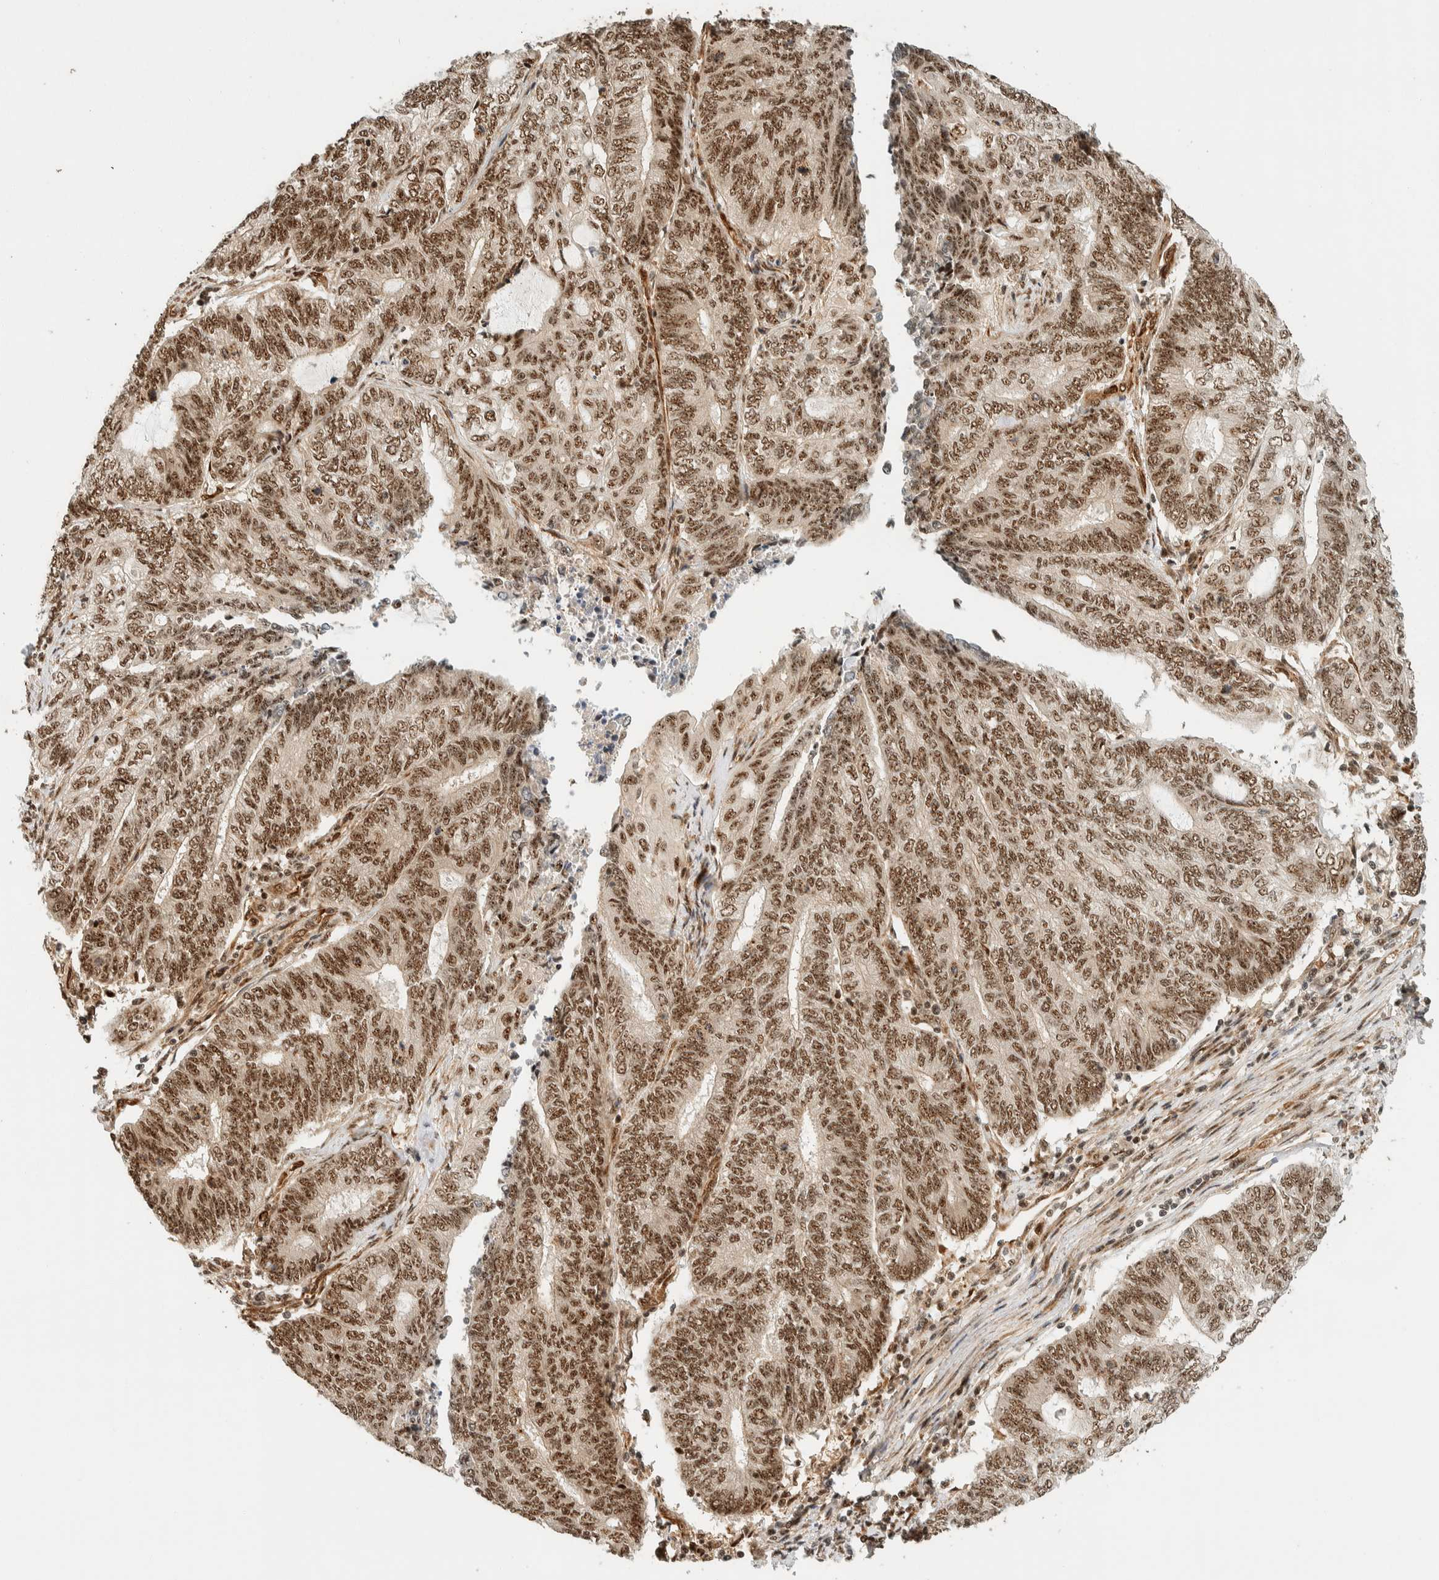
{"staining": {"intensity": "moderate", "quantity": ">75%", "location": "nuclear"}, "tissue": "endometrial cancer", "cell_type": "Tumor cells", "image_type": "cancer", "snomed": [{"axis": "morphology", "description": "Adenocarcinoma, NOS"}, {"axis": "topography", "description": "Uterus"}, {"axis": "topography", "description": "Endometrium"}], "caption": "DAB immunohistochemical staining of endometrial cancer exhibits moderate nuclear protein expression in about >75% of tumor cells. (DAB IHC with brightfield microscopy, high magnification).", "gene": "SIK1", "patient": {"sex": "female", "age": 70}}